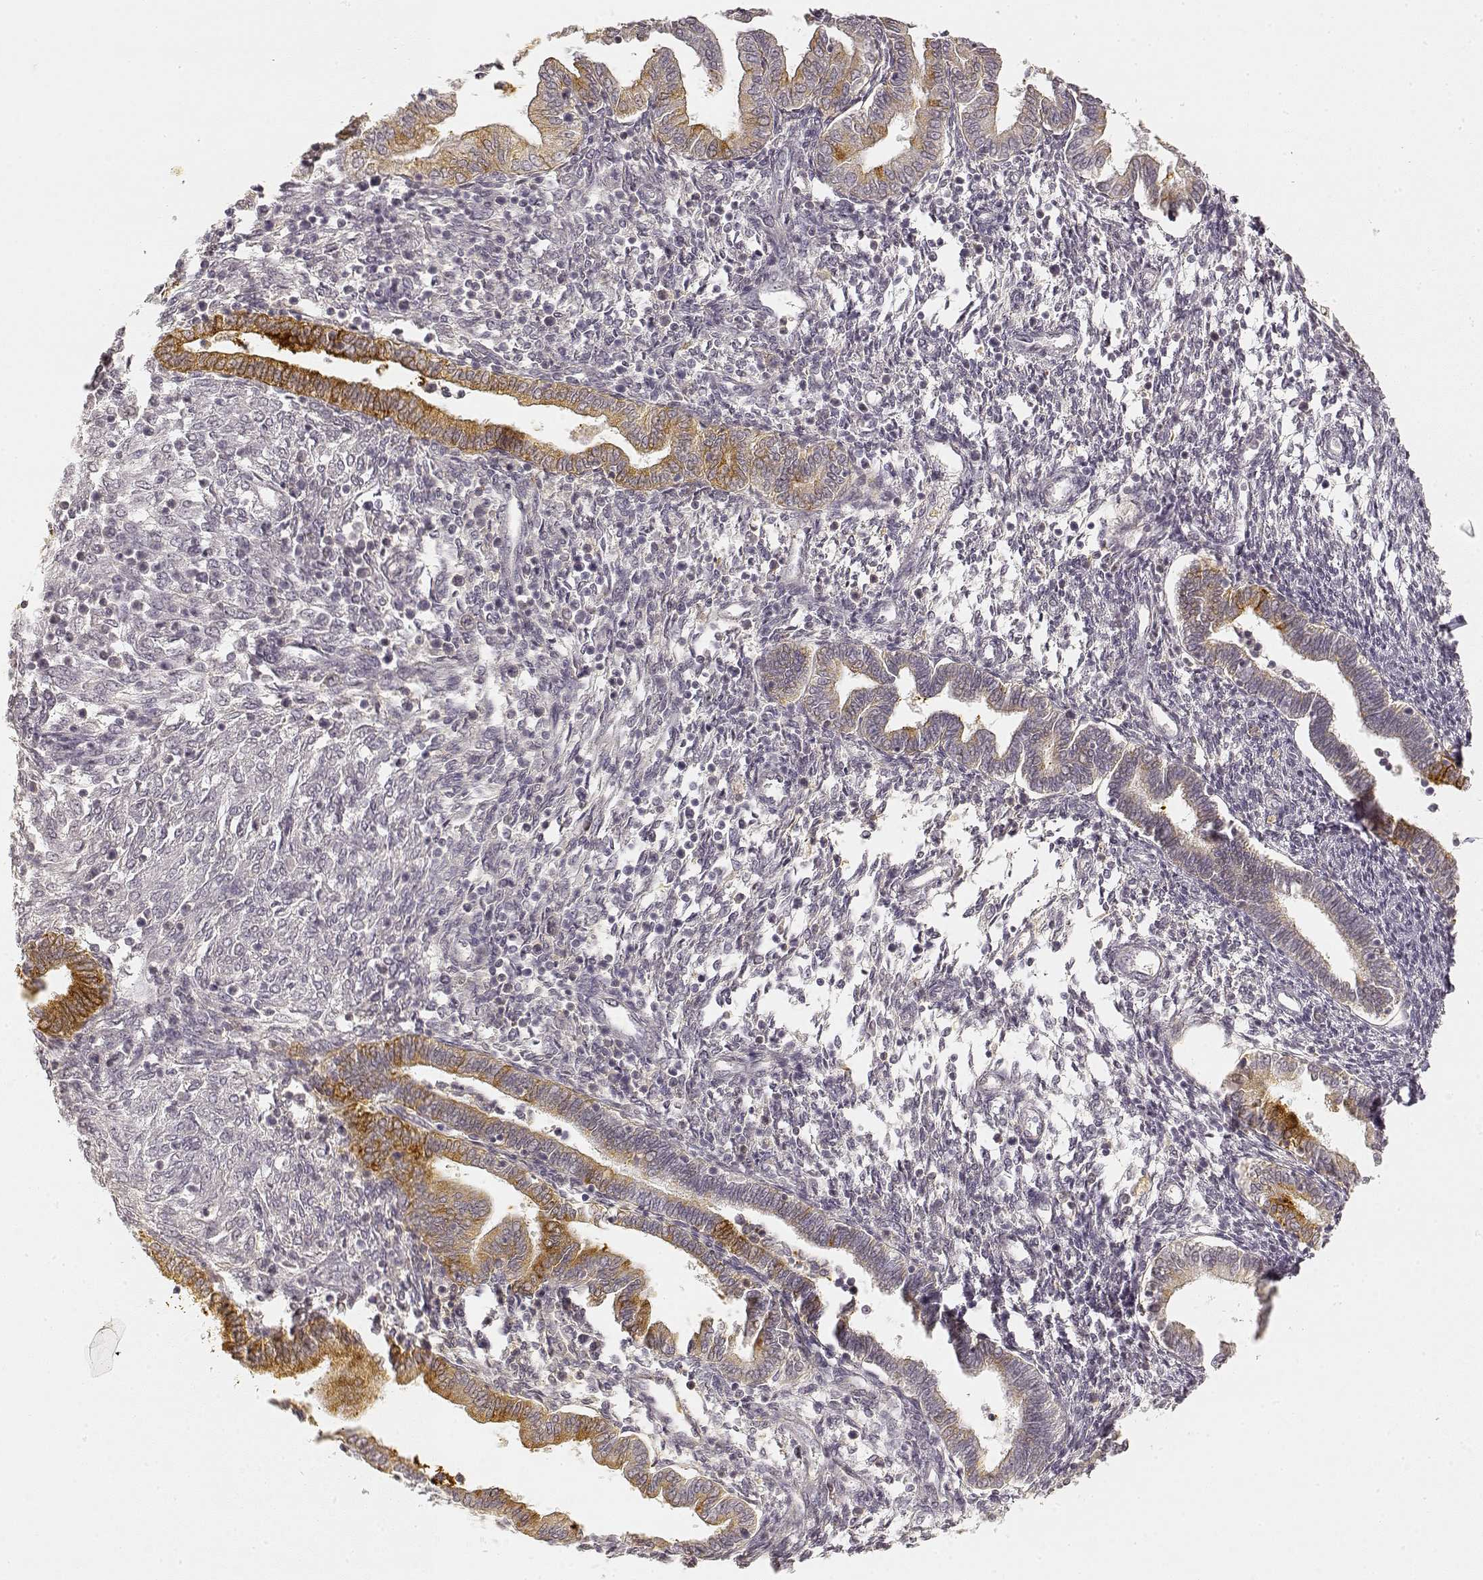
{"staining": {"intensity": "negative", "quantity": "none", "location": "none"}, "tissue": "endometrium", "cell_type": "Cells in endometrial stroma", "image_type": "normal", "snomed": [{"axis": "morphology", "description": "Normal tissue, NOS"}, {"axis": "topography", "description": "Endometrium"}], "caption": "The IHC image has no significant expression in cells in endometrial stroma of endometrium. (DAB (3,3'-diaminobenzidine) immunohistochemistry (IHC), high magnification).", "gene": "LAMC2", "patient": {"sex": "female", "age": 42}}